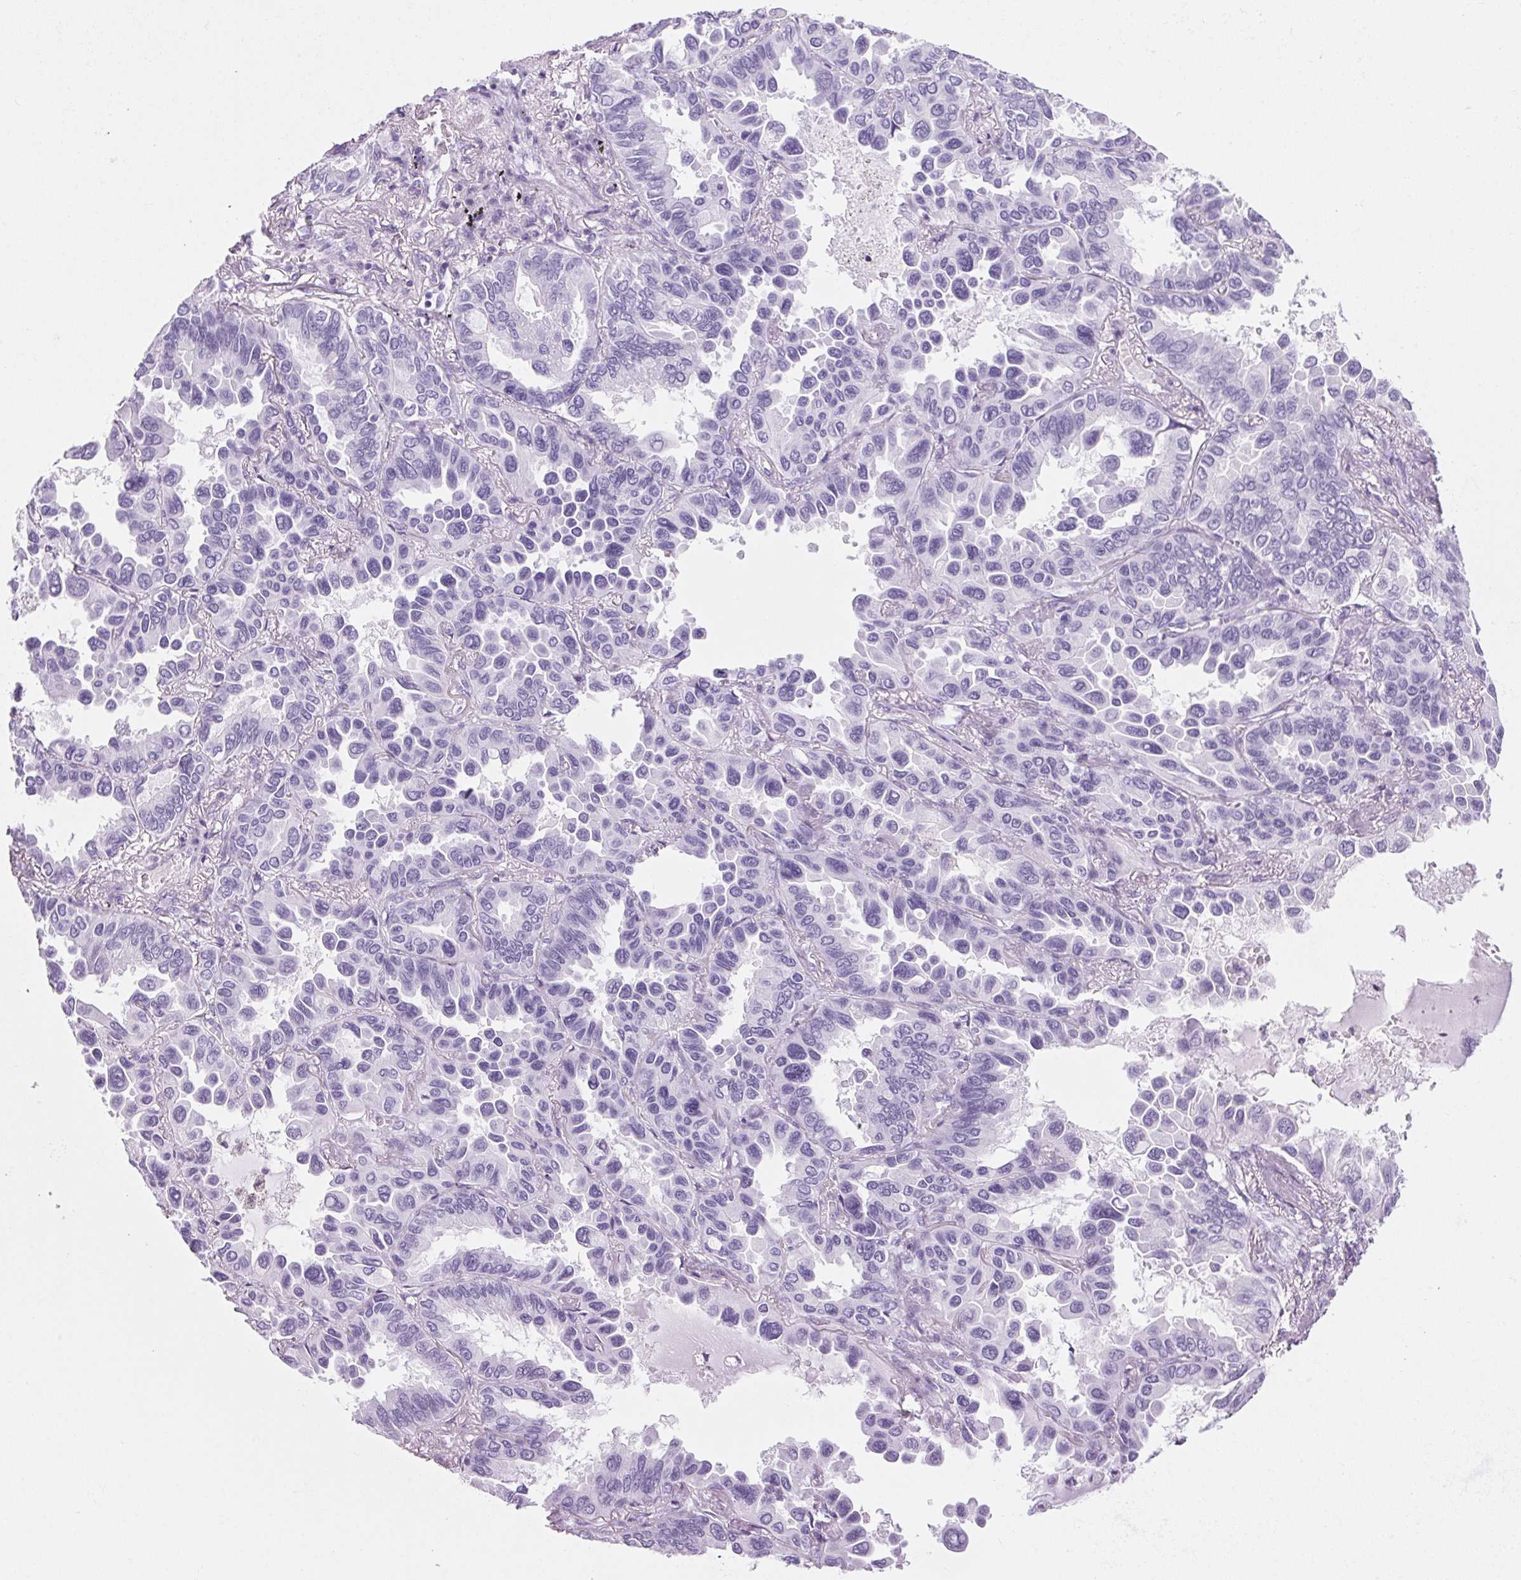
{"staining": {"intensity": "negative", "quantity": "none", "location": "none"}, "tissue": "lung cancer", "cell_type": "Tumor cells", "image_type": "cancer", "snomed": [{"axis": "morphology", "description": "Adenocarcinoma, NOS"}, {"axis": "topography", "description": "Lung"}], "caption": "An image of lung cancer stained for a protein demonstrates no brown staining in tumor cells.", "gene": "PPP1R1A", "patient": {"sex": "male", "age": 64}}